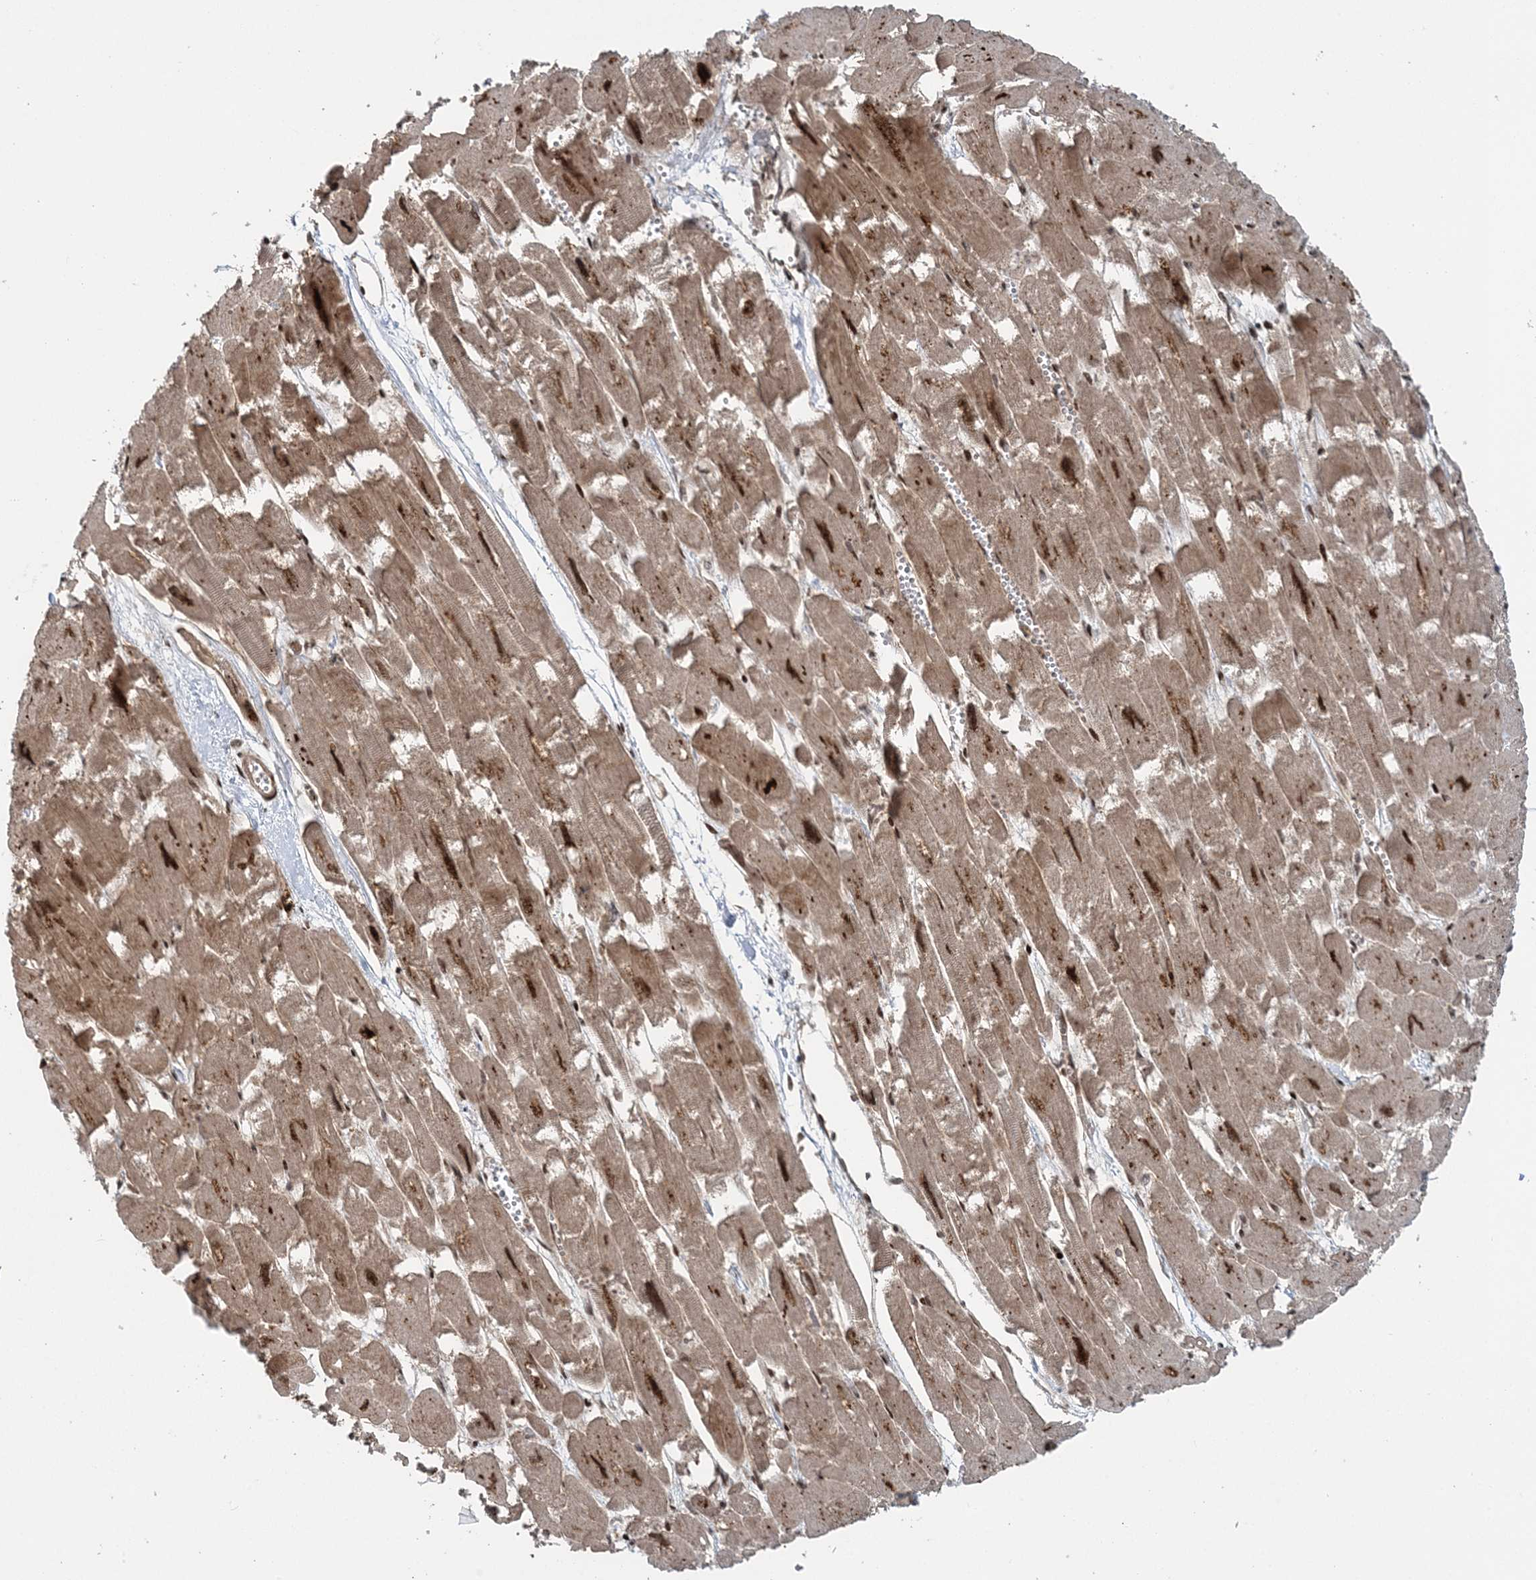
{"staining": {"intensity": "strong", "quantity": ">75%", "location": "cytoplasmic/membranous,nuclear"}, "tissue": "heart muscle", "cell_type": "Cardiomyocytes", "image_type": "normal", "snomed": [{"axis": "morphology", "description": "Normal tissue, NOS"}, {"axis": "topography", "description": "Heart"}], "caption": "DAB (3,3'-diaminobenzidine) immunohistochemical staining of unremarkable heart muscle demonstrates strong cytoplasmic/membranous,nuclear protein staining in about >75% of cardiomyocytes. Immunohistochemistry (ihc) stains the protein of interest in brown and the nuclei are stained blue.", "gene": "CWC22", "patient": {"sex": "male", "age": 54}}